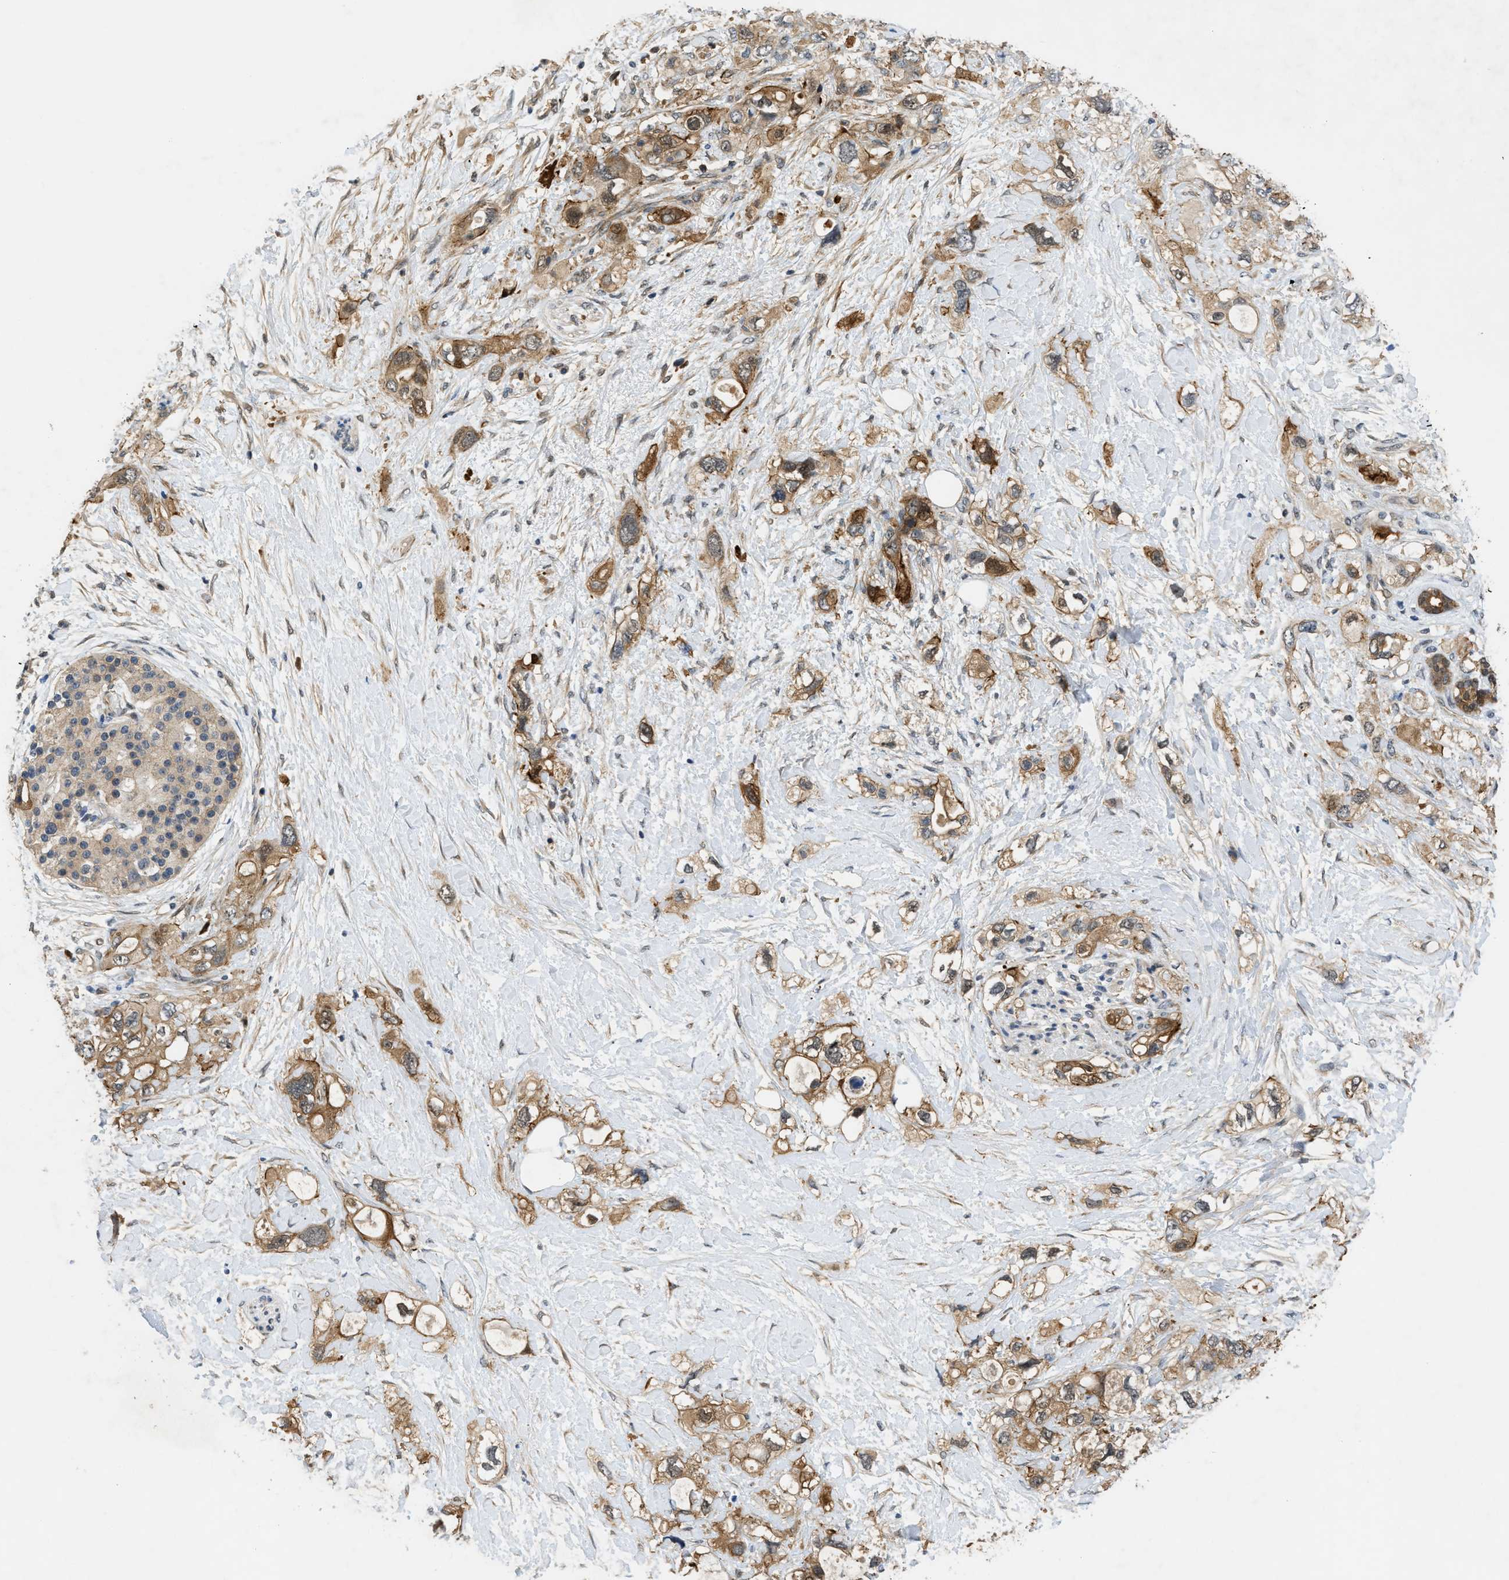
{"staining": {"intensity": "moderate", "quantity": ">75%", "location": "cytoplasmic/membranous"}, "tissue": "pancreatic cancer", "cell_type": "Tumor cells", "image_type": "cancer", "snomed": [{"axis": "morphology", "description": "Adenocarcinoma, NOS"}, {"axis": "topography", "description": "Pancreas"}], "caption": "Moderate cytoplasmic/membranous protein staining is seen in approximately >75% of tumor cells in pancreatic adenocarcinoma.", "gene": "TRAK2", "patient": {"sex": "female", "age": 56}}